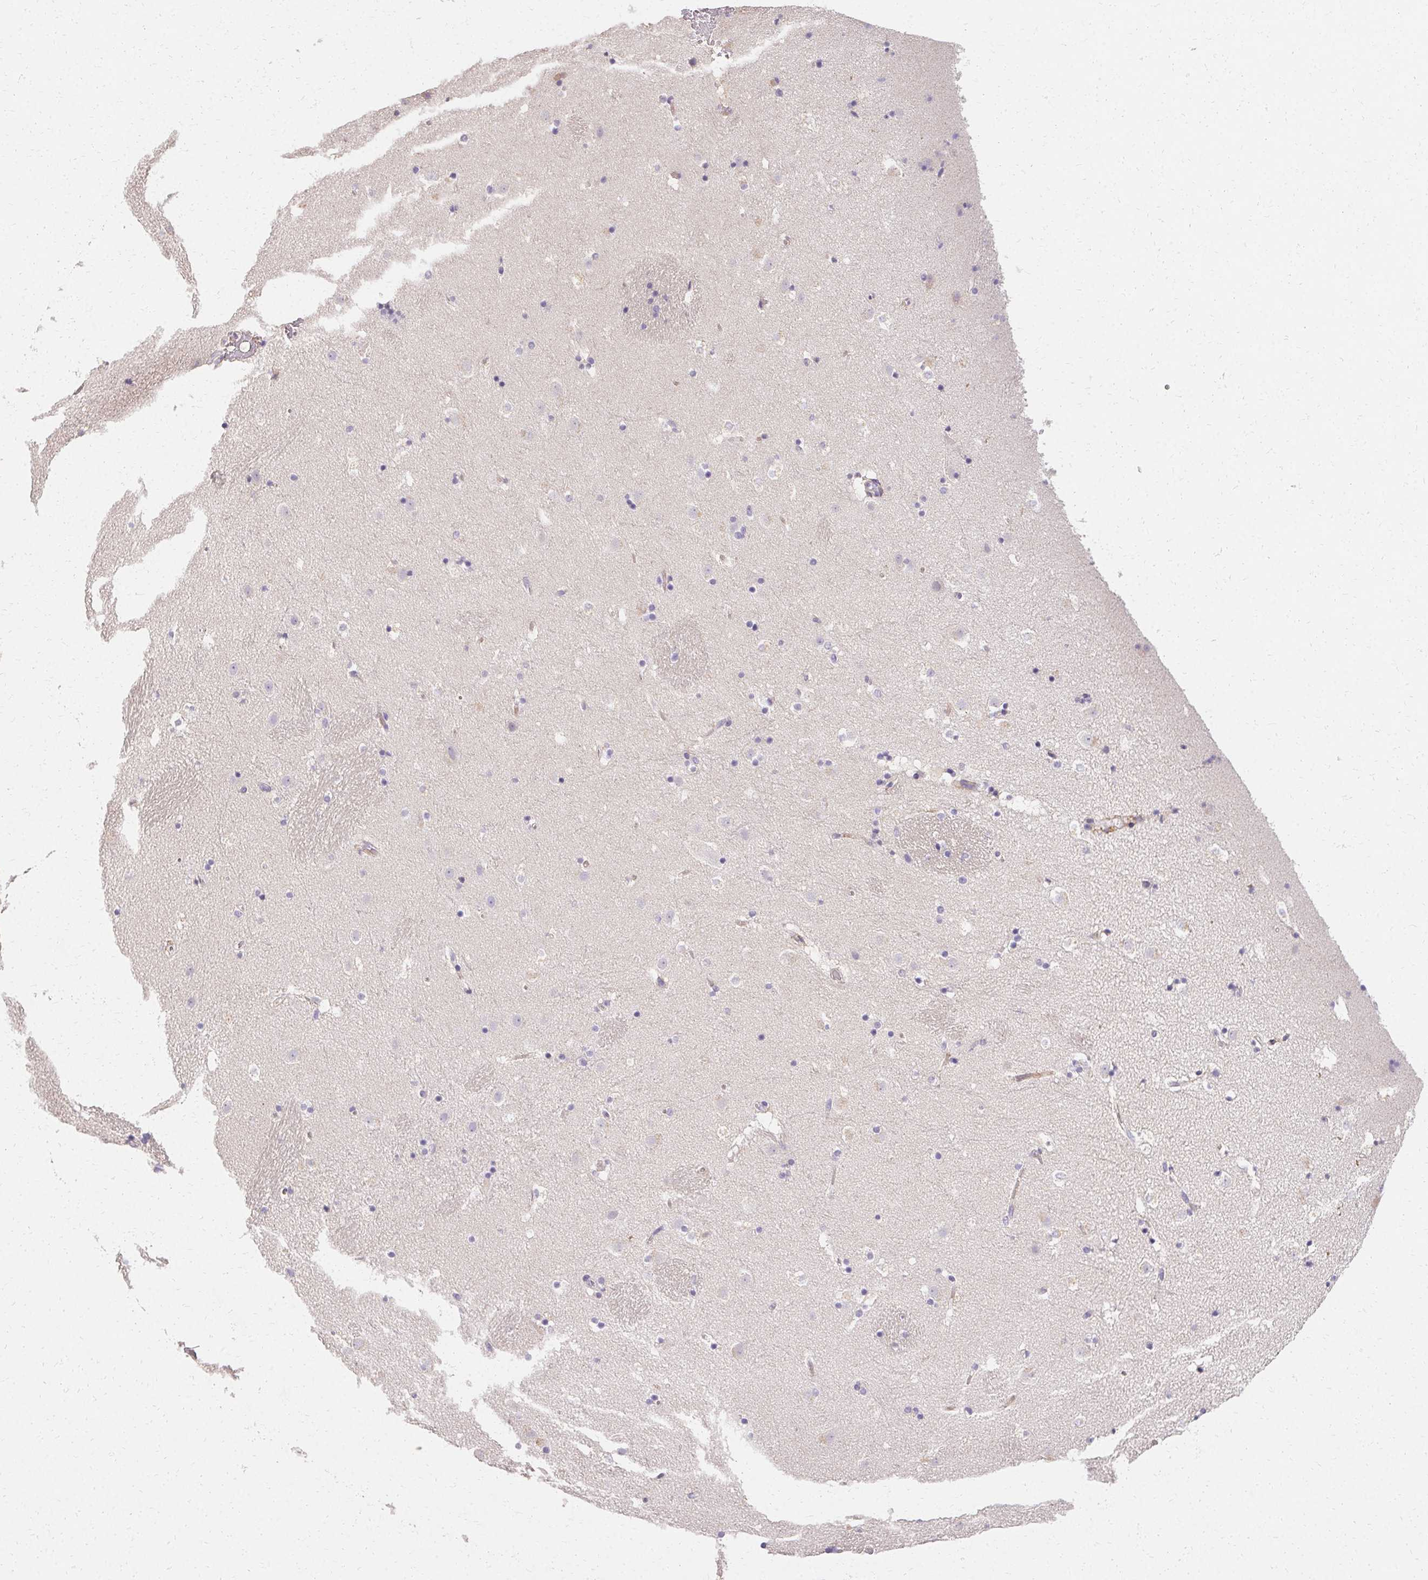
{"staining": {"intensity": "negative", "quantity": "none", "location": "none"}, "tissue": "caudate", "cell_type": "Glial cells", "image_type": "normal", "snomed": [{"axis": "morphology", "description": "Normal tissue, NOS"}, {"axis": "topography", "description": "Lateral ventricle wall"}], "caption": "This micrograph is of normal caudate stained with IHC to label a protein in brown with the nuclei are counter-stained blue. There is no expression in glial cells.", "gene": "TRIP13", "patient": {"sex": "male", "age": 37}}